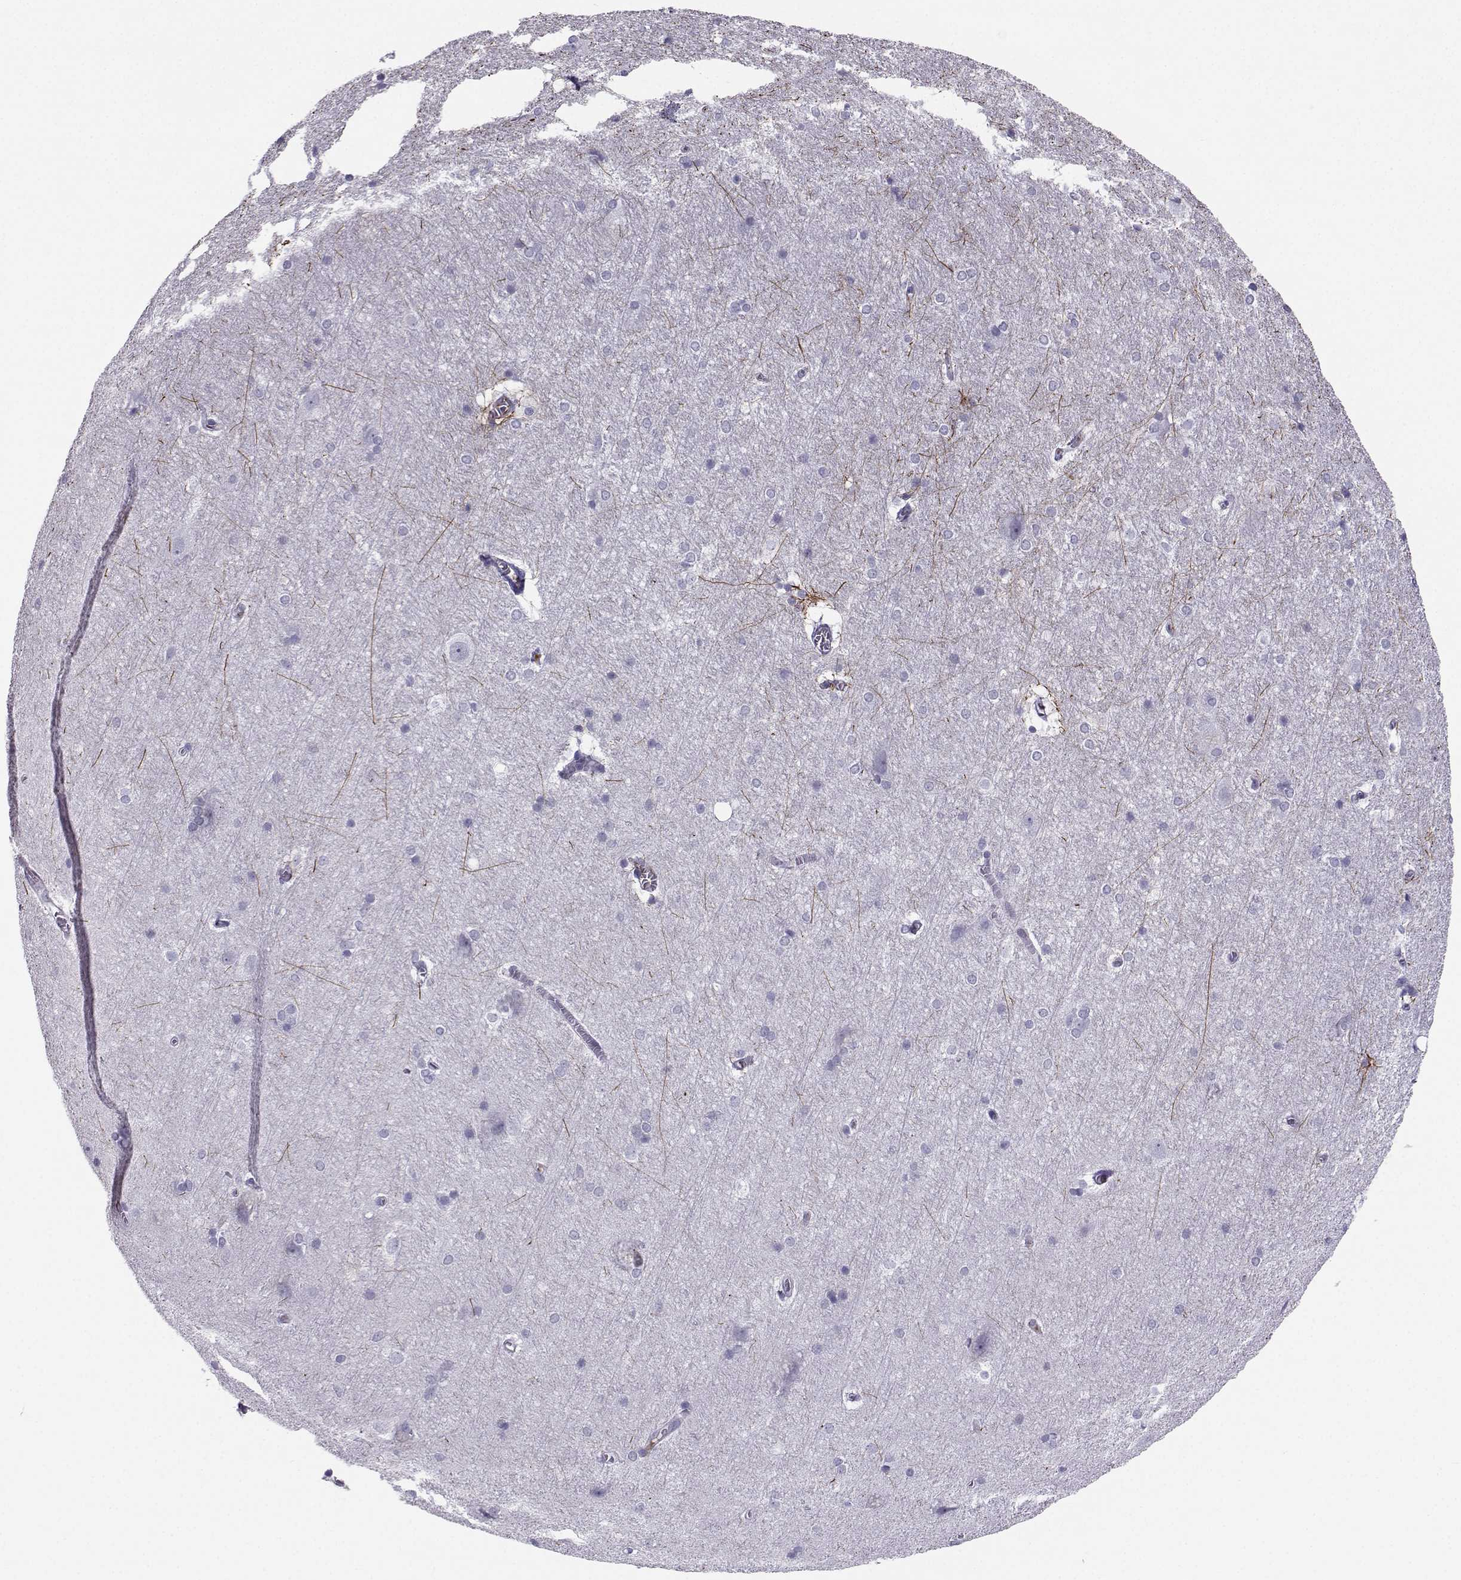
{"staining": {"intensity": "negative", "quantity": "none", "location": "none"}, "tissue": "hippocampus", "cell_type": "Glial cells", "image_type": "normal", "snomed": [{"axis": "morphology", "description": "Normal tissue, NOS"}, {"axis": "topography", "description": "Cerebral cortex"}, {"axis": "topography", "description": "Hippocampus"}], "caption": "Immunohistochemistry micrograph of normal human hippocampus stained for a protein (brown), which reveals no positivity in glial cells. (DAB immunohistochemistry (IHC) visualized using brightfield microscopy, high magnification).", "gene": "LHX1", "patient": {"sex": "female", "age": 19}}